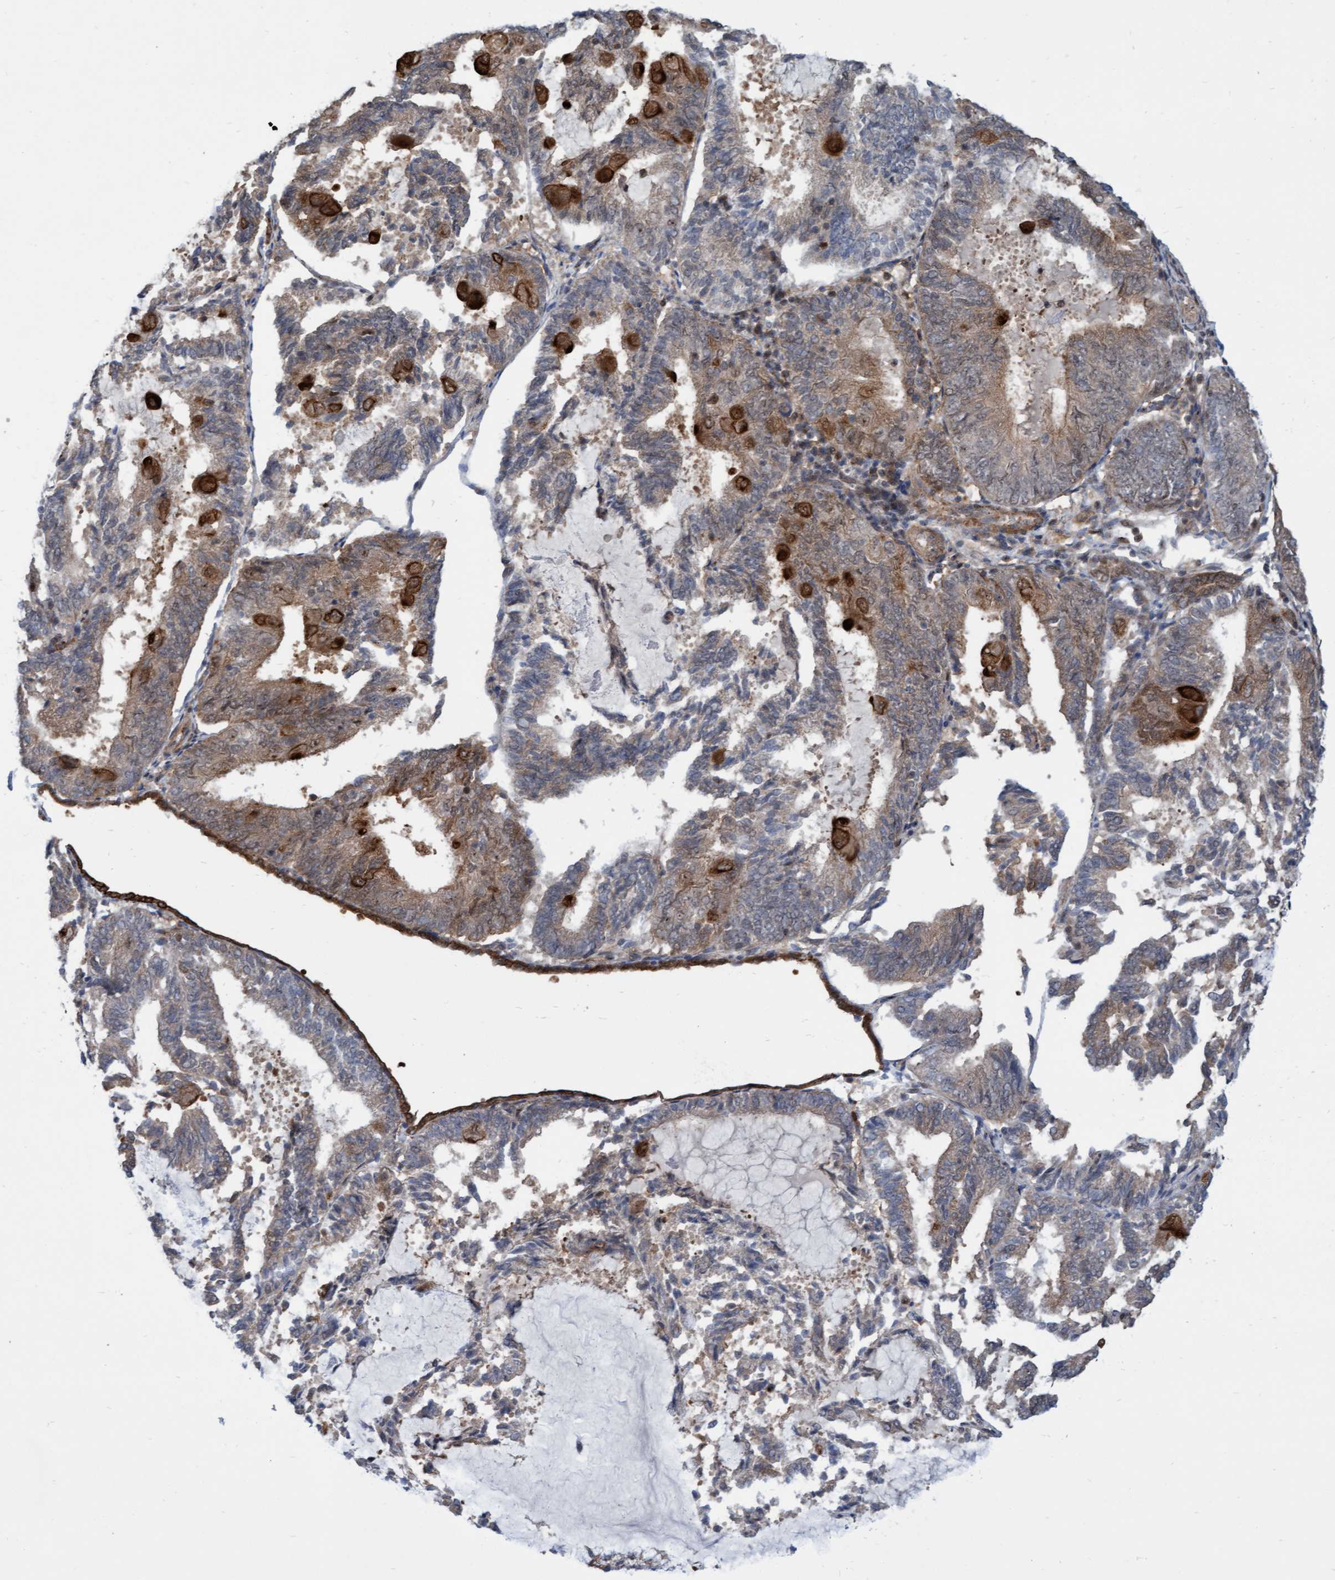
{"staining": {"intensity": "moderate", "quantity": "25%-75%", "location": "cytoplasmic/membranous"}, "tissue": "endometrial cancer", "cell_type": "Tumor cells", "image_type": "cancer", "snomed": [{"axis": "morphology", "description": "Adenocarcinoma, NOS"}, {"axis": "topography", "description": "Endometrium"}], "caption": "This image demonstrates IHC staining of adenocarcinoma (endometrial), with medium moderate cytoplasmic/membranous staining in about 25%-75% of tumor cells.", "gene": "RAP1GAP2", "patient": {"sex": "female", "age": 81}}